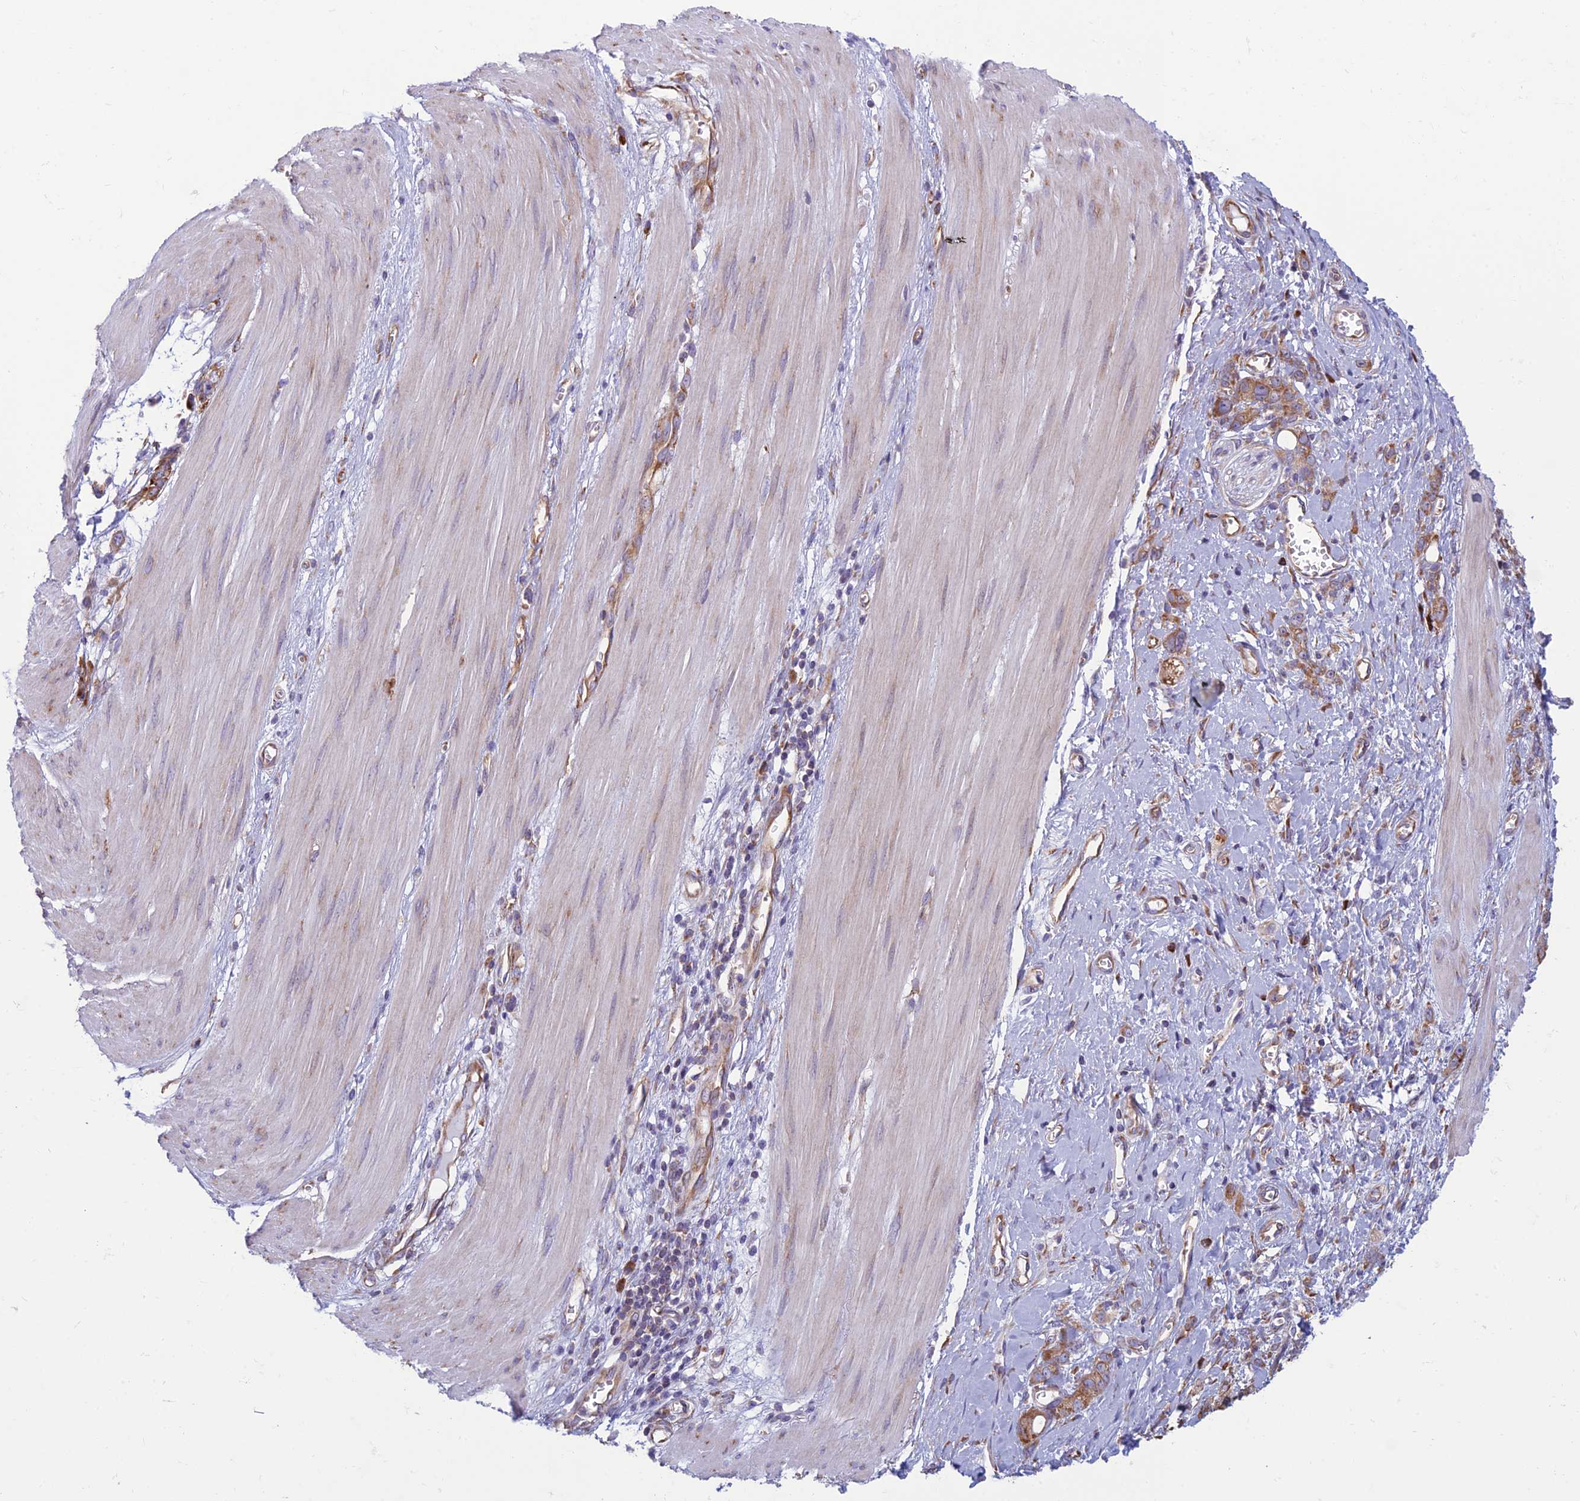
{"staining": {"intensity": "moderate", "quantity": ">75%", "location": "cytoplasmic/membranous"}, "tissue": "stomach cancer", "cell_type": "Tumor cells", "image_type": "cancer", "snomed": [{"axis": "morphology", "description": "Adenocarcinoma, NOS"}, {"axis": "topography", "description": "Stomach"}], "caption": "Protein expression analysis of adenocarcinoma (stomach) reveals moderate cytoplasmic/membranous positivity in about >75% of tumor cells. (DAB (3,3'-diaminobenzidine) IHC with brightfield microscopy, high magnification).", "gene": "RPL17-C18orf32", "patient": {"sex": "female", "age": 76}}